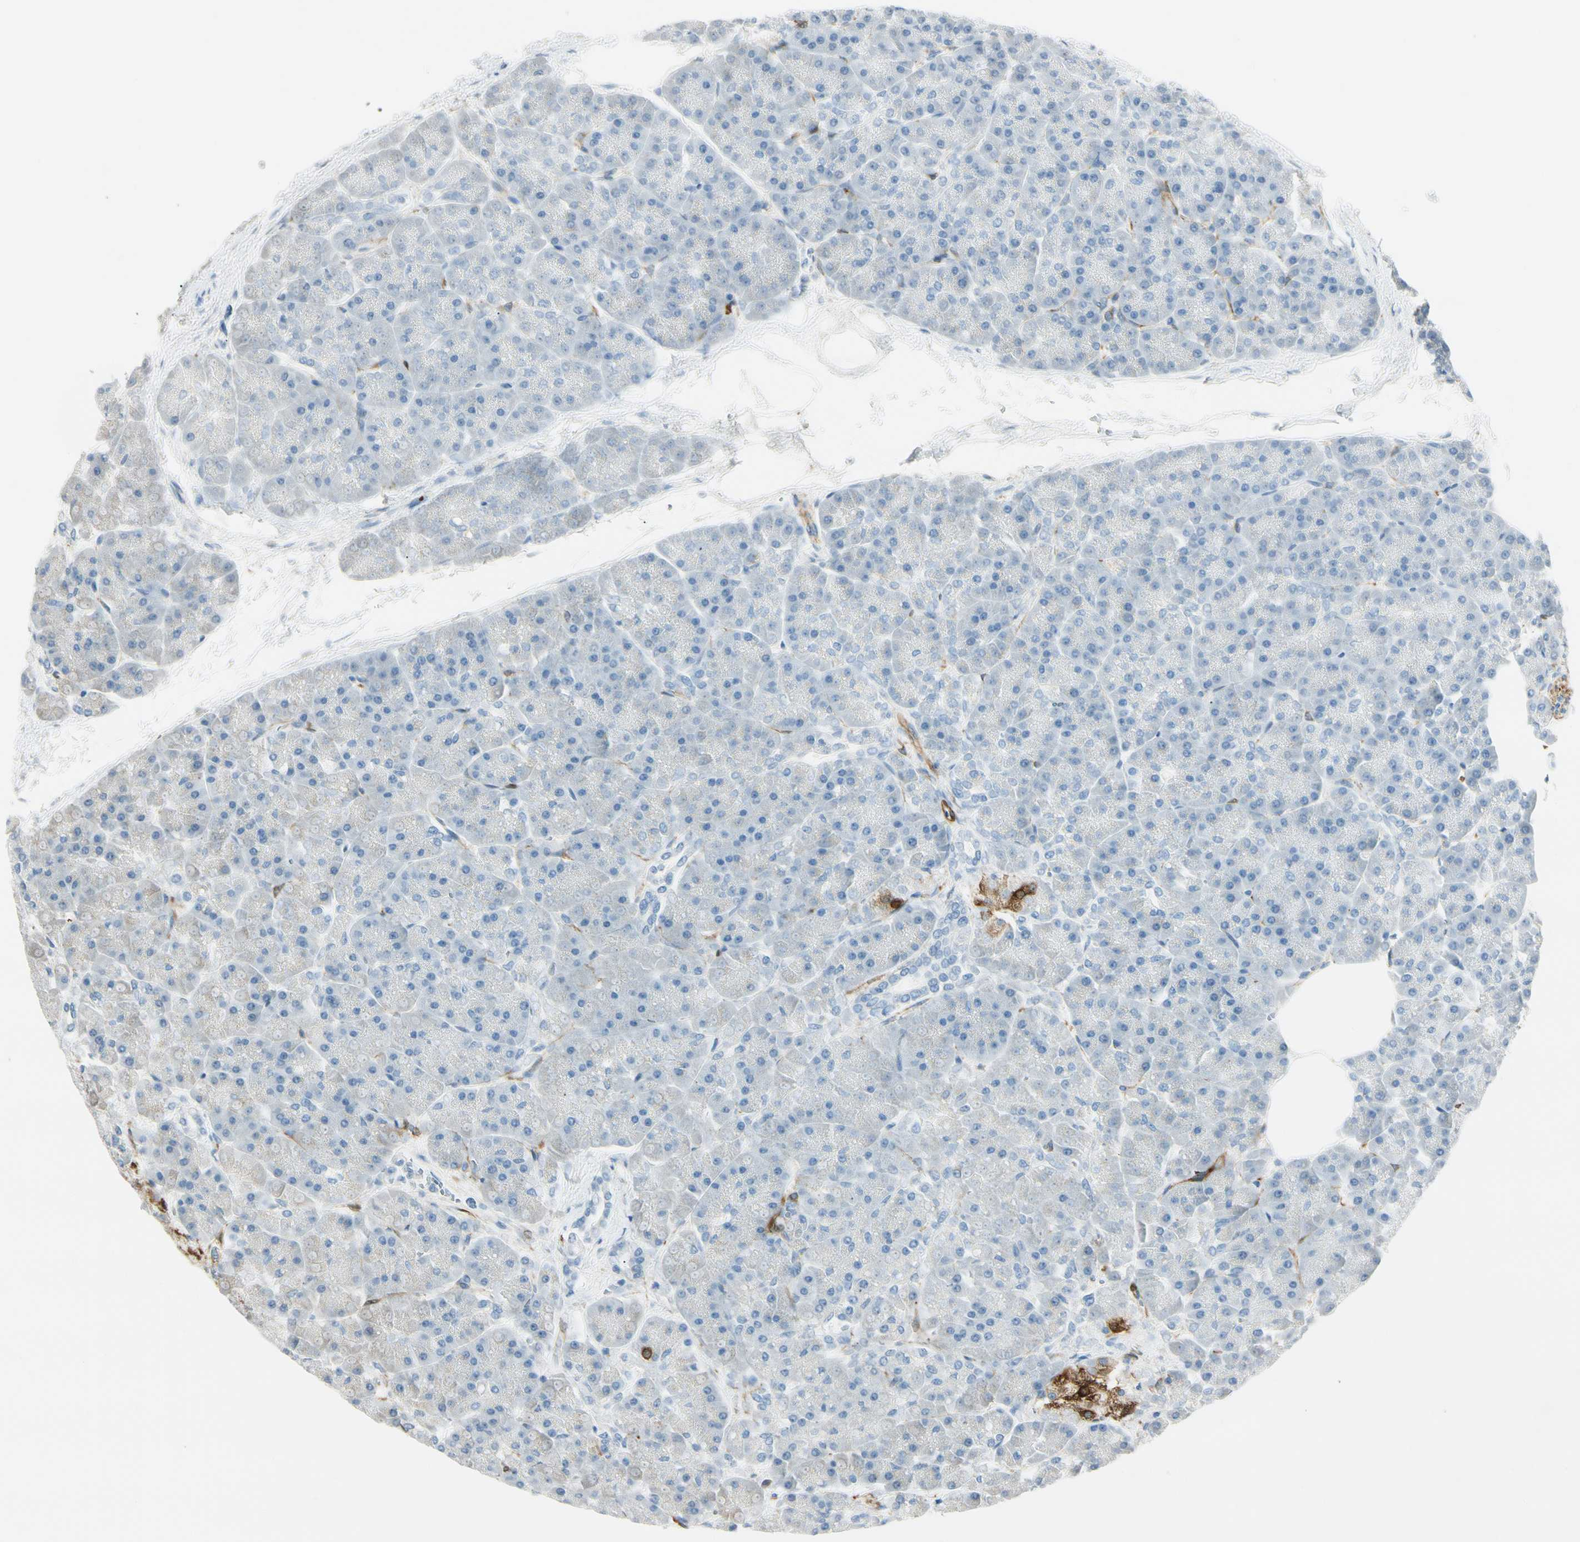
{"staining": {"intensity": "negative", "quantity": "none", "location": "none"}, "tissue": "pancreas", "cell_type": "Exocrine glandular cells", "image_type": "normal", "snomed": [{"axis": "morphology", "description": "Normal tissue, NOS"}, {"axis": "topography", "description": "Pancreas"}], "caption": "DAB immunohistochemical staining of benign human pancreas reveals no significant expression in exocrine glandular cells. (Immunohistochemistry (ihc), brightfield microscopy, high magnification).", "gene": "AMPH", "patient": {"sex": "female", "age": 70}}